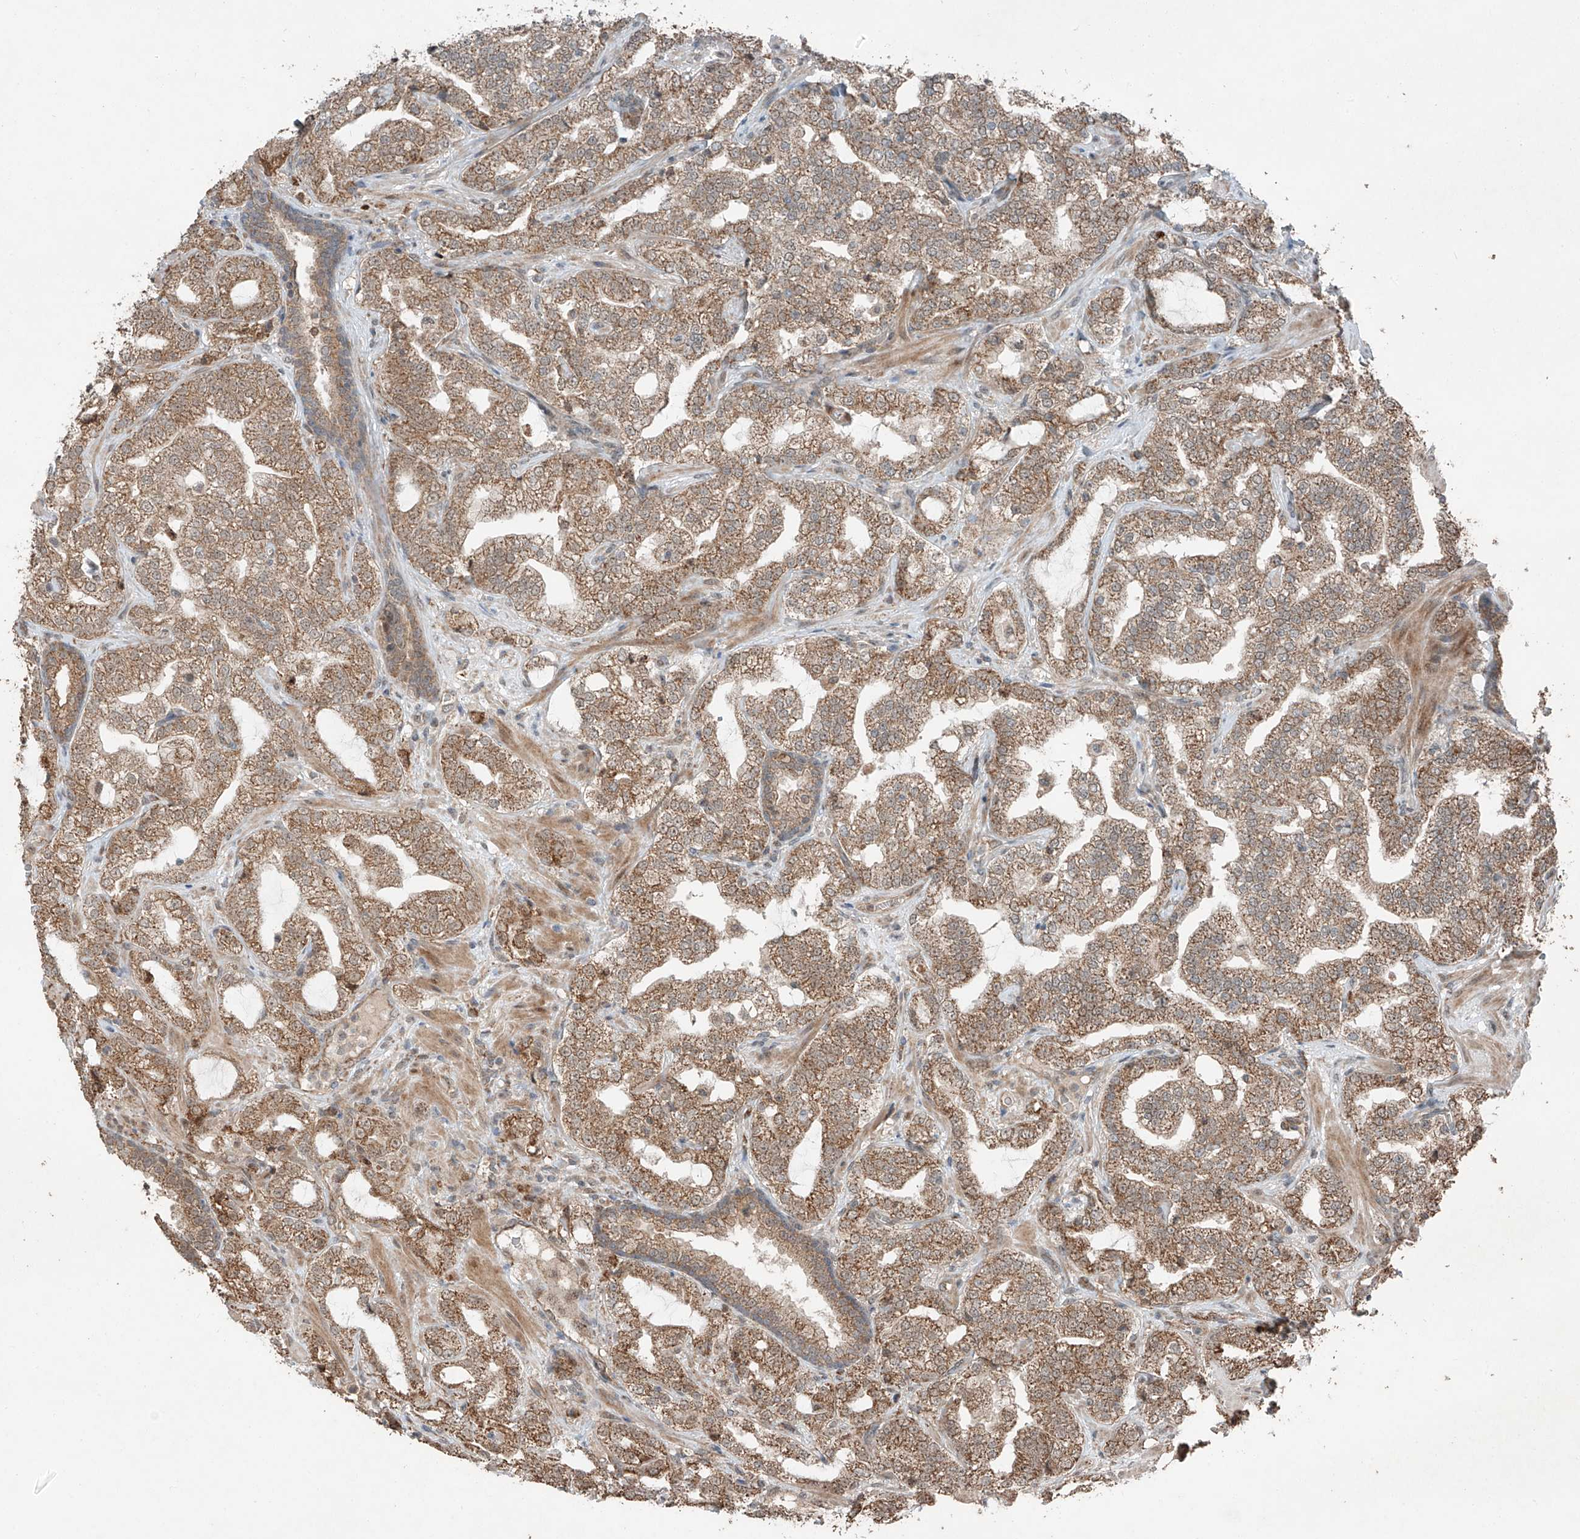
{"staining": {"intensity": "moderate", "quantity": ">75%", "location": "cytoplasmic/membranous"}, "tissue": "prostate cancer", "cell_type": "Tumor cells", "image_type": "cancer", "snomed": [{"axis": "morphology", "description": "Adenocarcinoma, High grade"}, {"axis": "topography", "description": "Prostate"}], "caption": "An image showing moderate cytoplasmic/membranous expression in about >75% of tumor cells in prostate cancer, as visualized by brown immunohistochemical staining.", "gene": "ZNF620", "patient": {"sex": "male", "age": 64}}